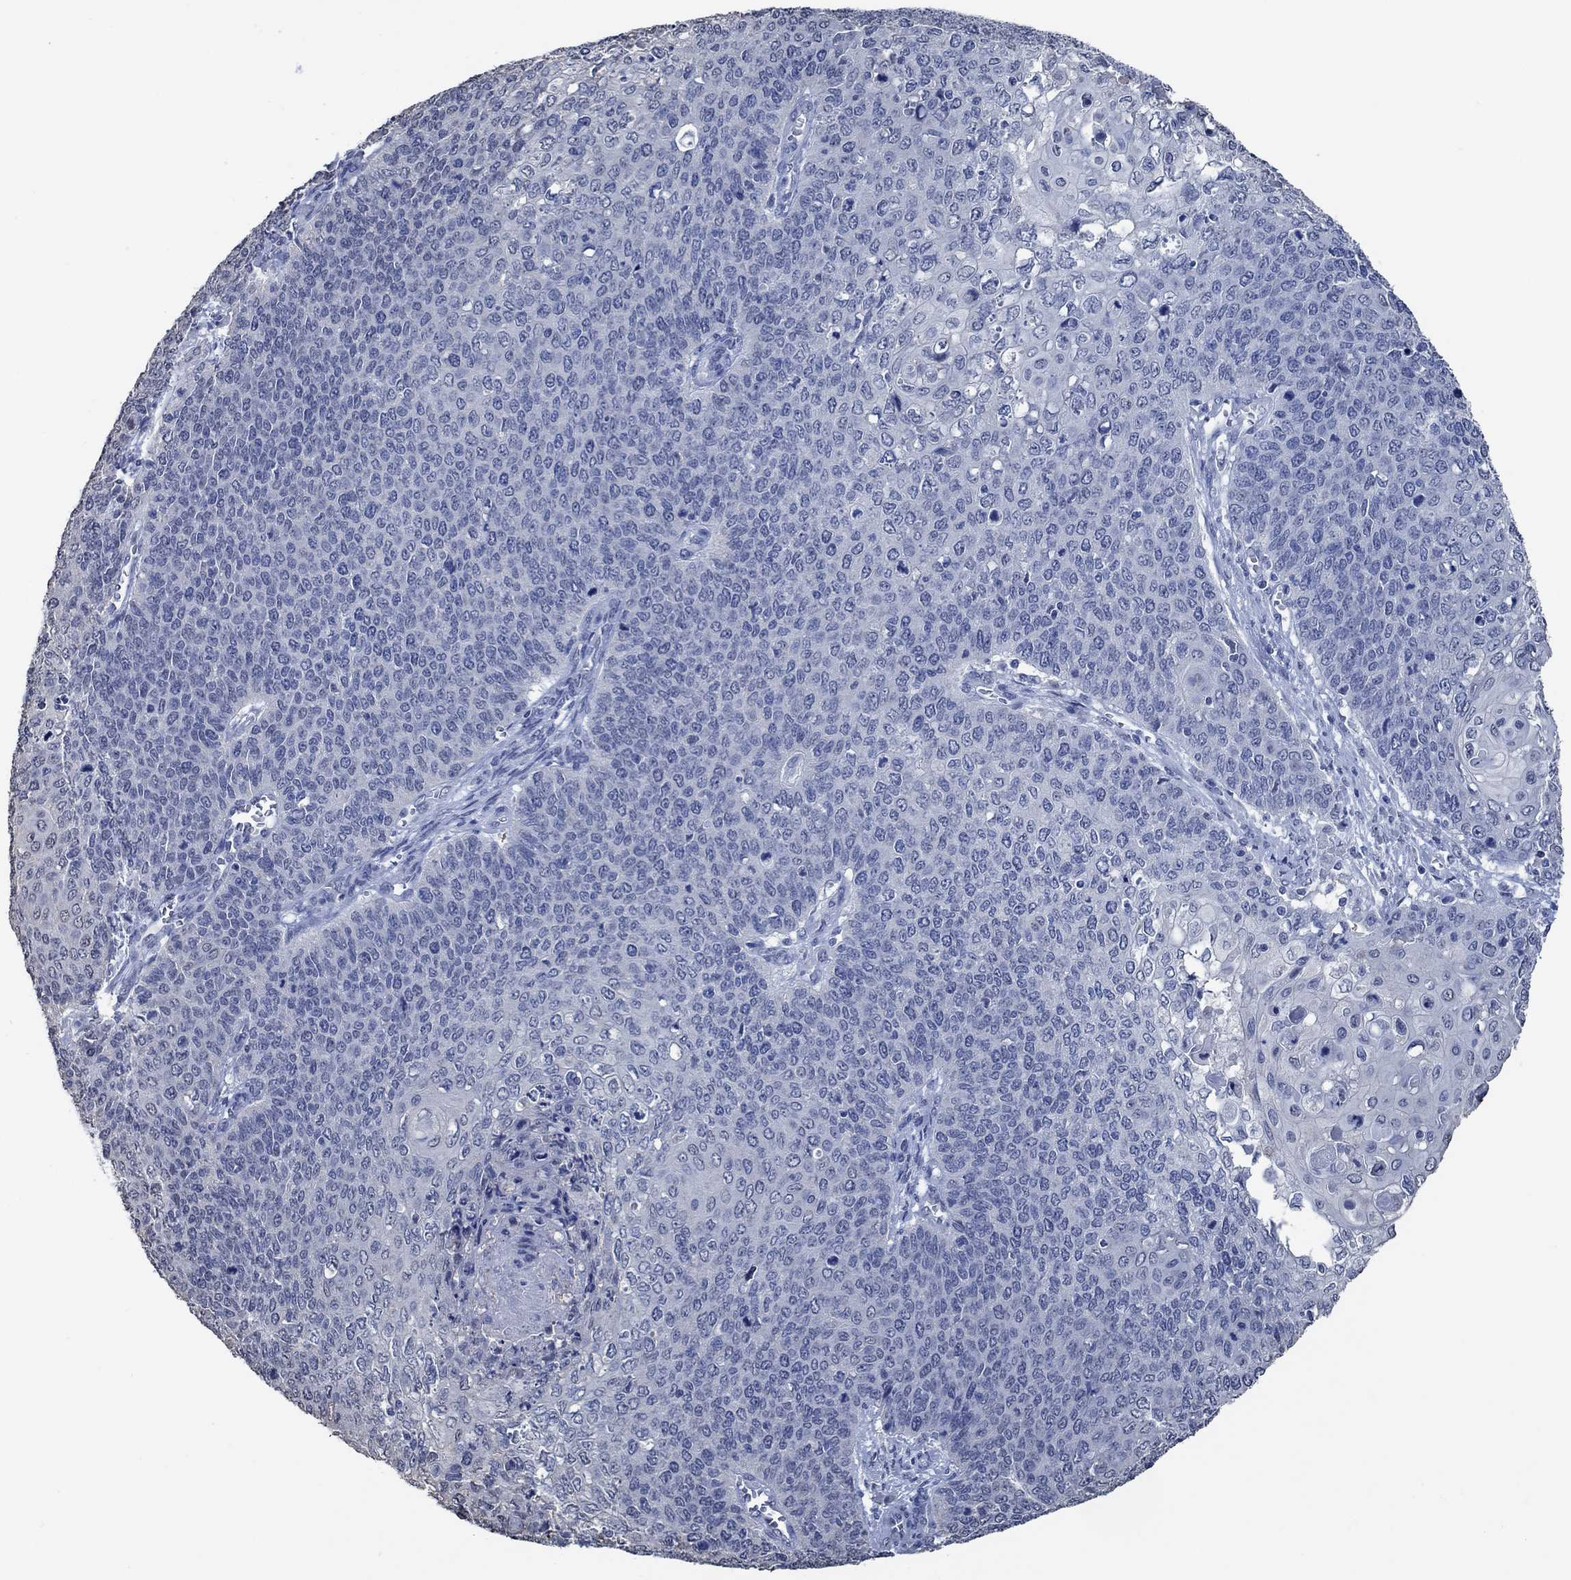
{"staining": {"intensity": "negative", "quantity": "none", "location": "none"}, "tissue": "cervical cancer", "cell_type": "Tumor cells", "image_type": "cancer", "snomed": [{"axis": "morphology", "description": "Squamous cell carcinoma, NOS"}, {"axis": "topography", "description": "Cervix"}], "caption": "A high-resolution photomicrograph shows immunohistochemistry (IHC) staining of cervical cancer (squamous cell carcinoma), which displays no significant expression in tumor cells.", "gene": "OBSCN", "patient": {"sex": "female", "age": 39}}